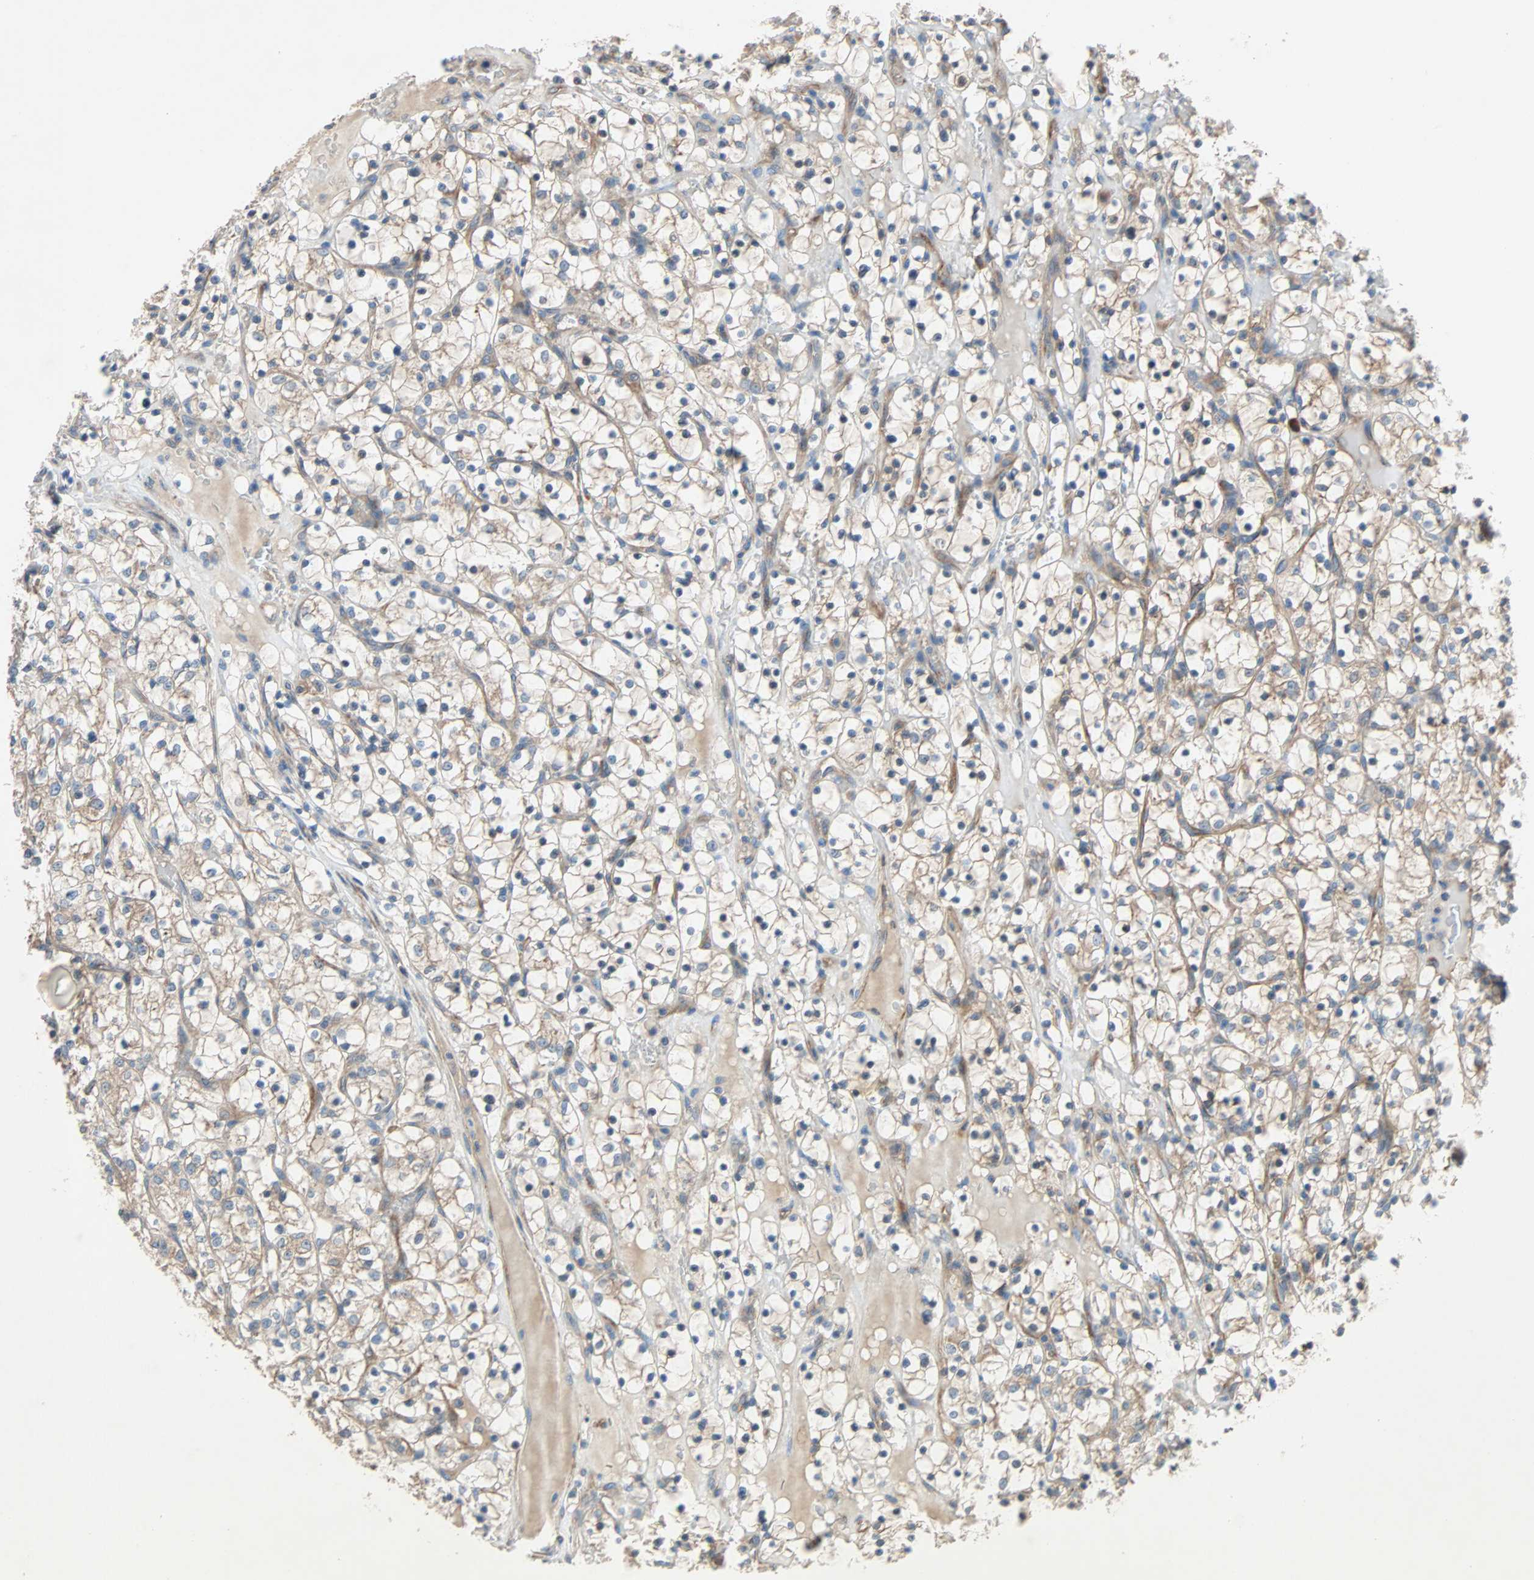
{"staining": {"intensity": "weak", "quantity": ">75%", "location": "cytoplasmic/membranous"}, "tissue": "renal cancer", "cell_type": "Tumor cells", "image_type": "cancer", "snomed": [{"axis": "morphology", "description": "Adenocarcinoma, NOS"}, {"axis": "topography", "description": "Kidney"}], "caption": "Immunohistochemical staining of human renal cancer (adenocarcinoma) exhibits low levels of weak cytoplasmic/membranous protein expression in about >75% of tumor cells.", "gene": "XYLT1", "patient": {"sex": "female", "age": 69}}